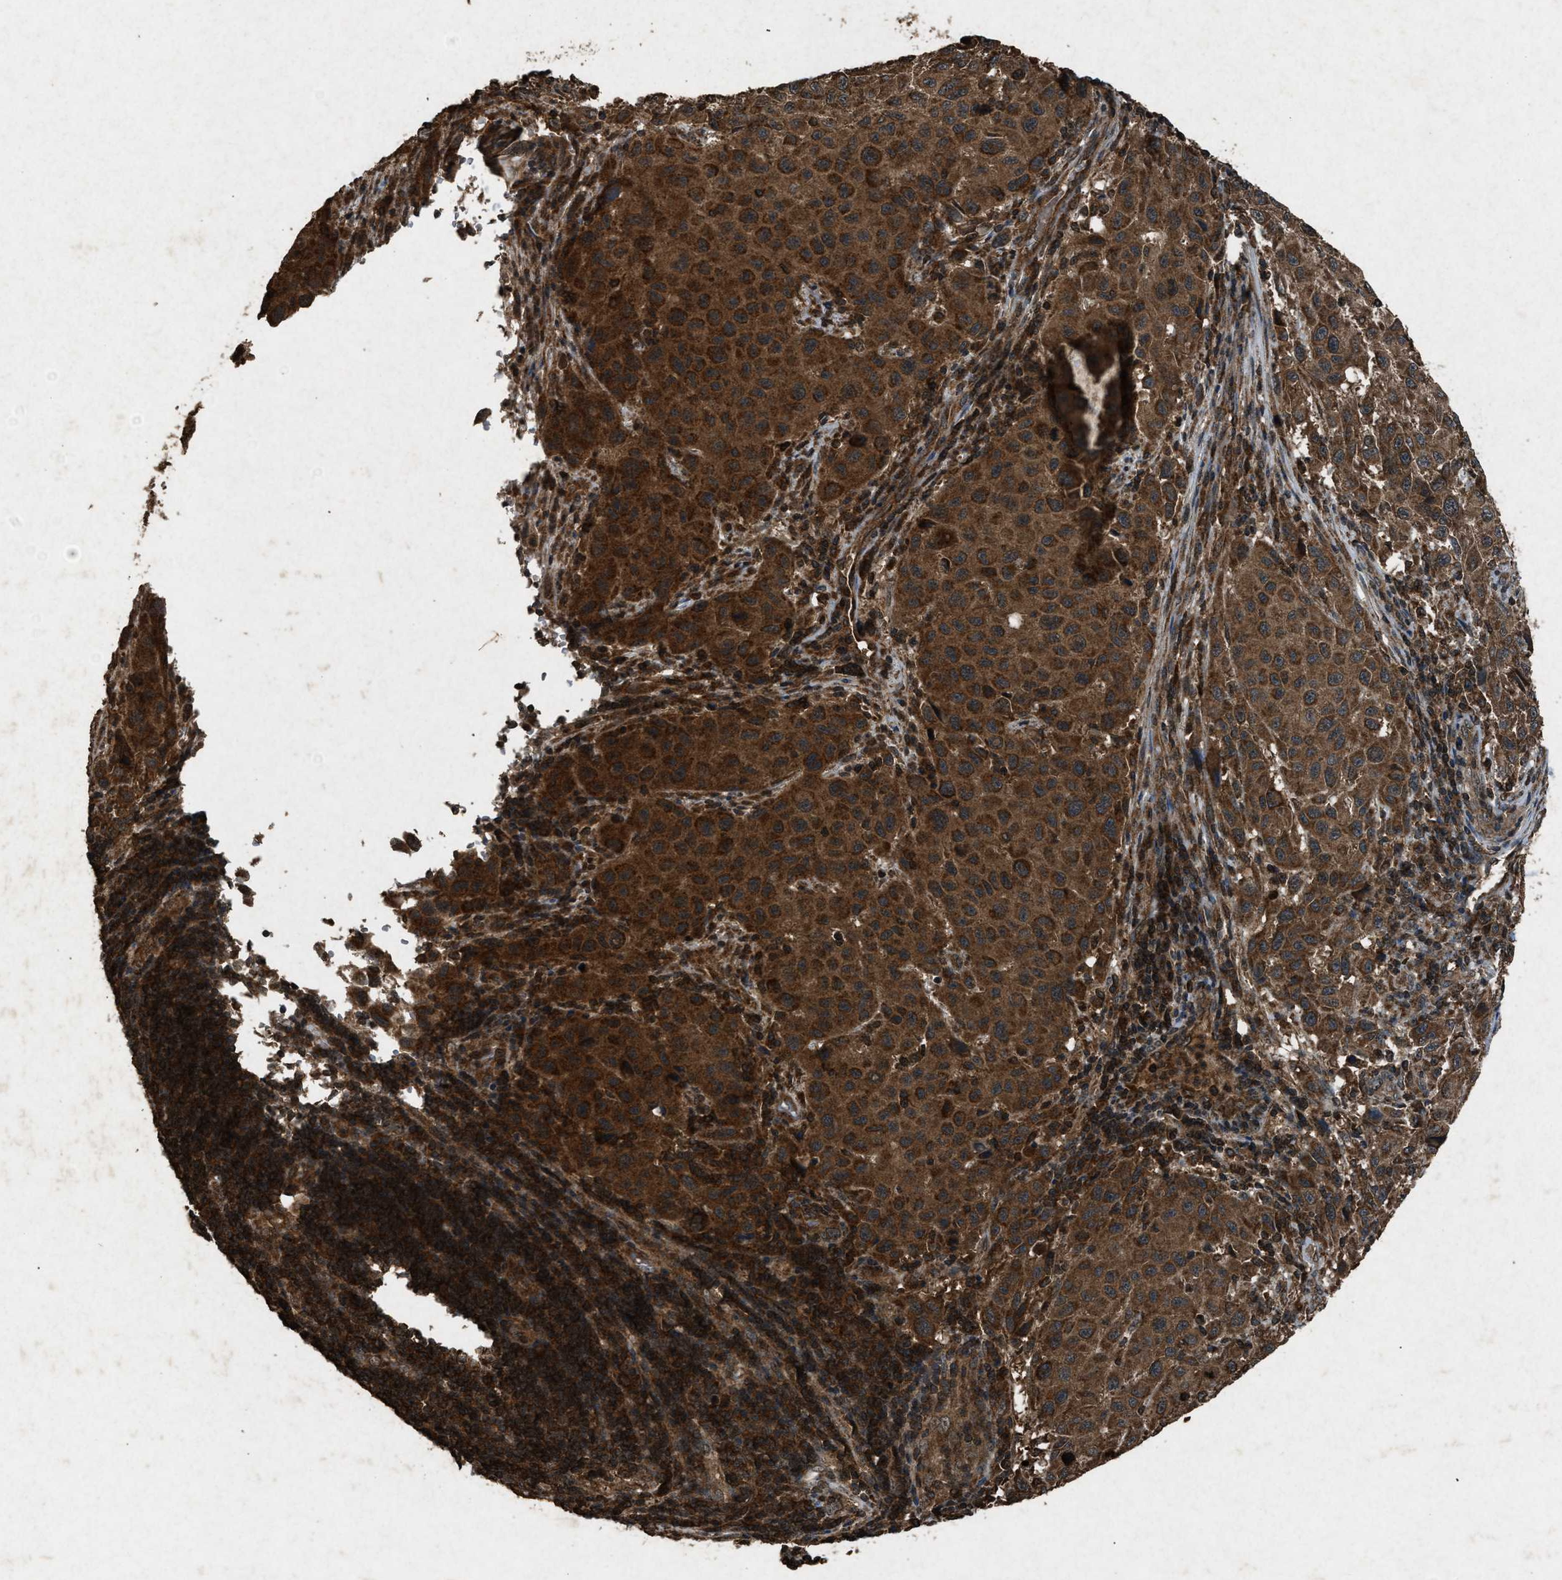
{"staining": {"intensity": "strong", "quantity": ">75%", "location": "cytoplasmic/membranous"}, "tissue": "melanoma", "cell_type": "Tumor cells", "image_type": "cancer", "snomed": [{"axis": "morphology", "description": "Malignant melanoma, Metastatic site"}, {"axis": "topography", "description": "Lymph node"}], "caption": "Human melanoma stained for a protein (brown) displays strong cytoplasmic/membranous positive expression in approximately >75% of tumor cells.", "gene": "OAS1", "patient": {"sex": "male", "age": 61}}